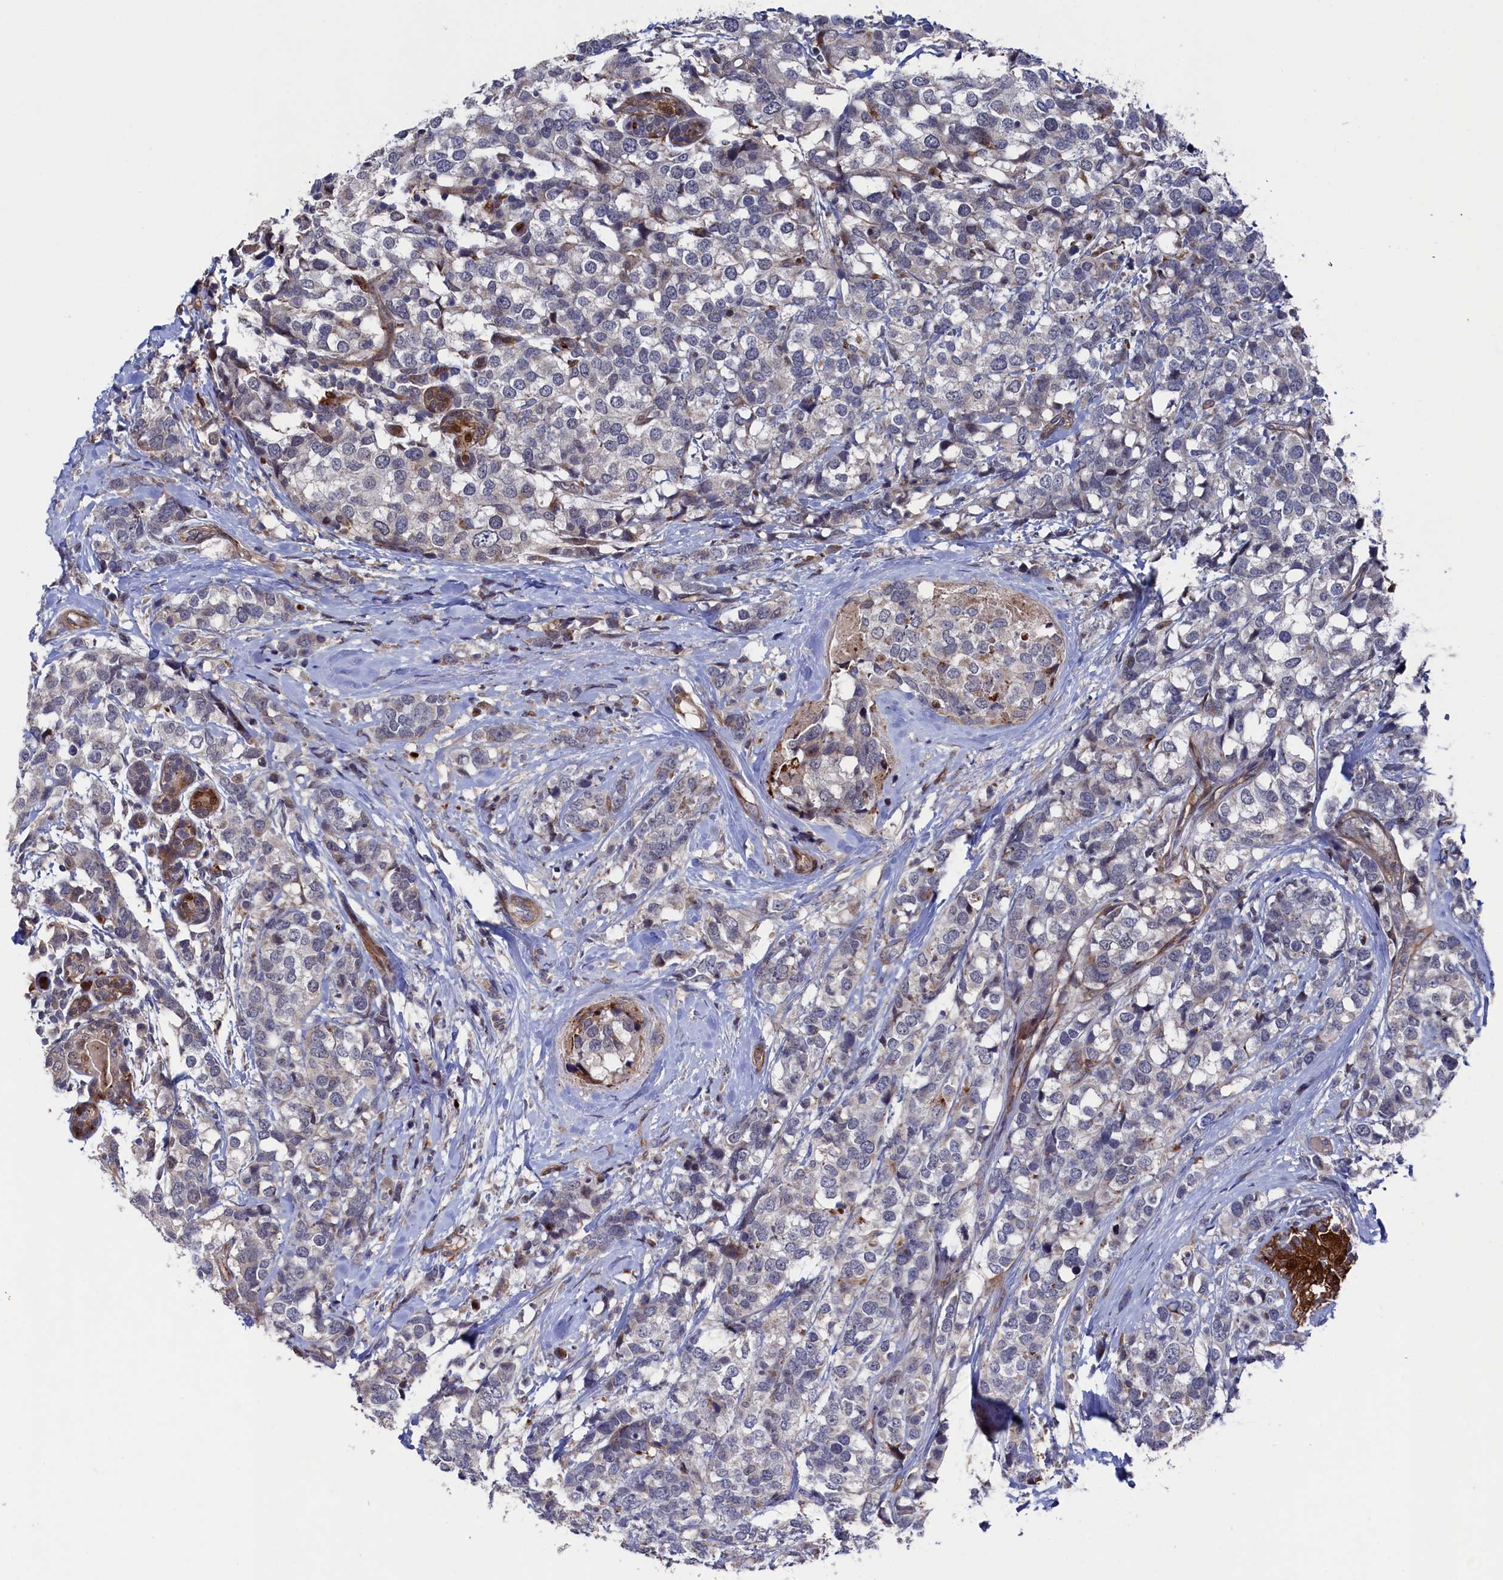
{"staining": {"intensity": "negative", "quantity": "none", "location": "none"}, "tissue": "breast cancer", "cell_type": "Tumor cells", "image_type": "cancer", "snomed": [{"axis": "morphology", "description": "Lobular carcinoma"}, {"axis": "topography", "description": "Breast"}], "caption": "The photomicrograph shows no staining of tumor cells in breast lobular carcinoma.", "gene": "ZNF891", "patient": {"sex": "female", "age": 59}}